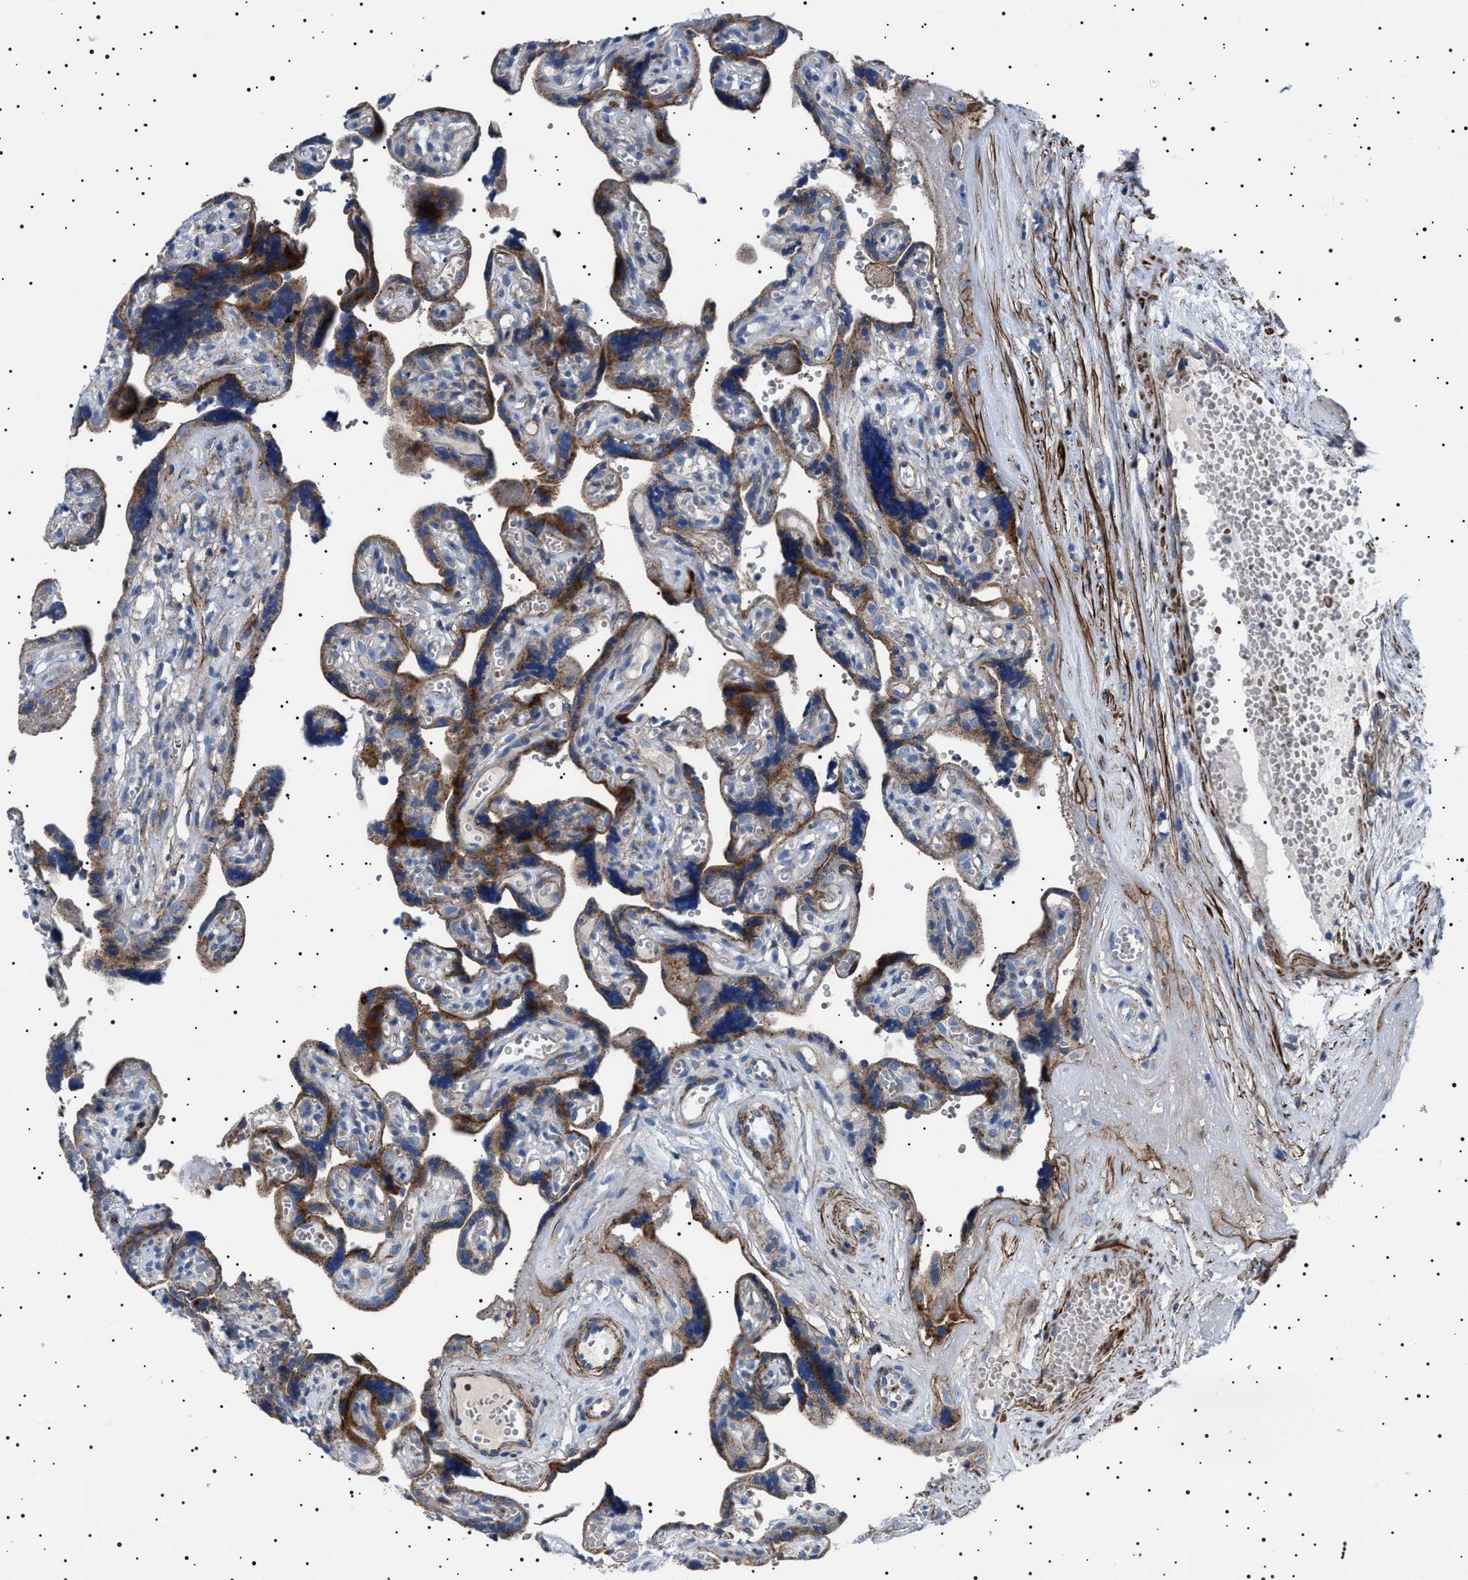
{"staining": {"intensity": "moderate", "quantity": ">75%", "location": "cytoplasmic/membranous"}, "tissue": "placenta", "cell_type": "Decidual cells", "image_type": "normal", "snomed": [{"axis": "morphology", "description": "Normal tissue, NOS"}, {"axis": "topography", "description": "Placenta"}], "caption": "Immunohistochemistry of unremarkable human placenta shows medium levels of moderate cytoplasmic/membranous staining in about >75% of decidual cells.", "gene": "NEU1", "patient": {"sex": "female", "age": 30}}